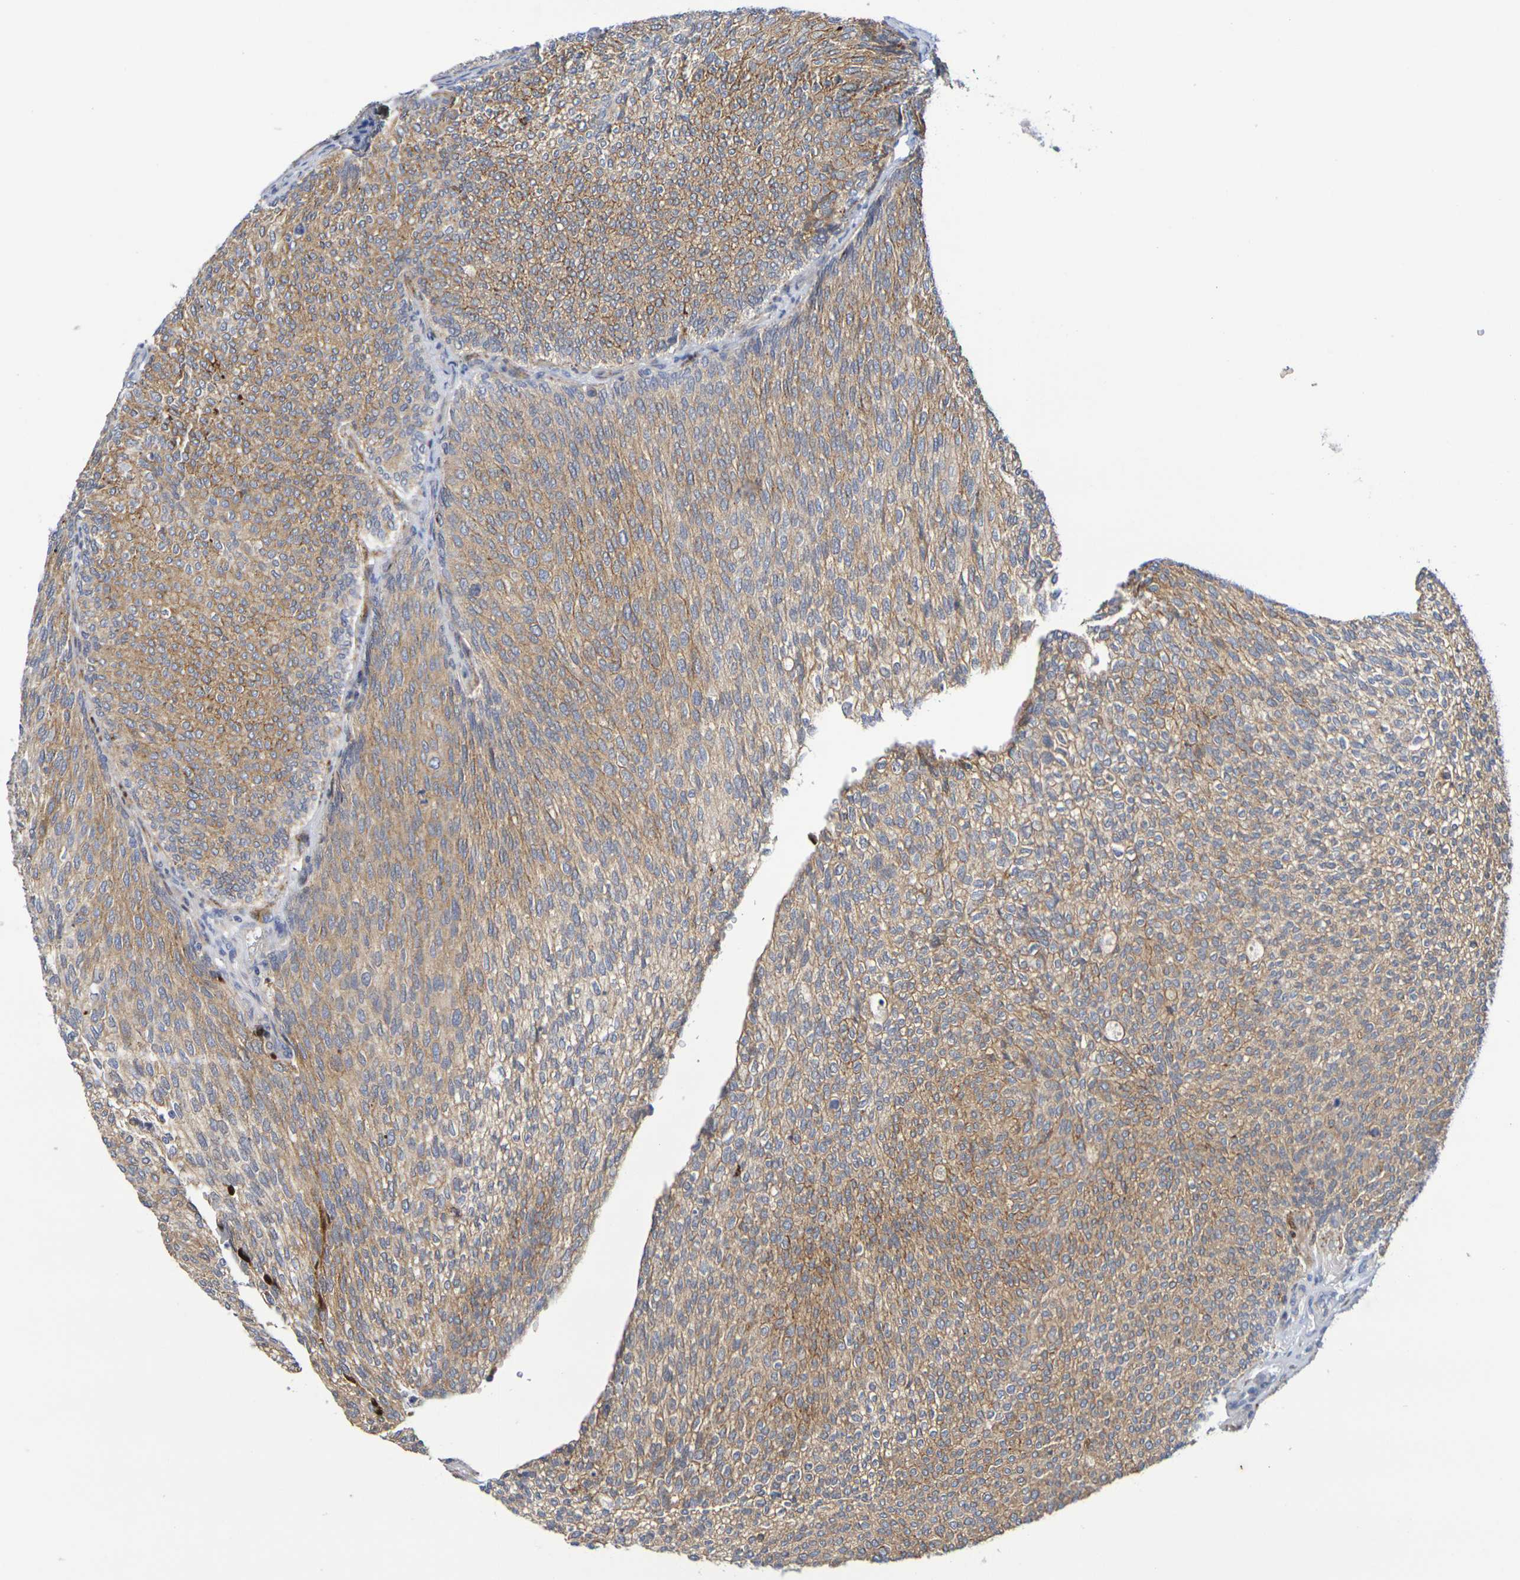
{"staining": {"intensity": "moderate", "quantity": ">75%", "location": "cytoplasmic/membranous"}, "tissue": "urothelial cancer", "cell_type": "Tumor cells", "image_type": "cancer", "snomed": [{"axis": "morphology", "description": "Urothelial carcinoma, Low grade"}, {"axis": "topography", "description": "Urinary bladder"}], "caption": "Protein expression analysis of human urothelial carcinoma (low-grade) reveals moderate cytoplasmic/membranous positivity in about >75% of tumor cells. (Brightfield microscopy of DAB IHC at high magnification).", "gene": "SDC4", "patient": {"sex": "female", "age": 79}}